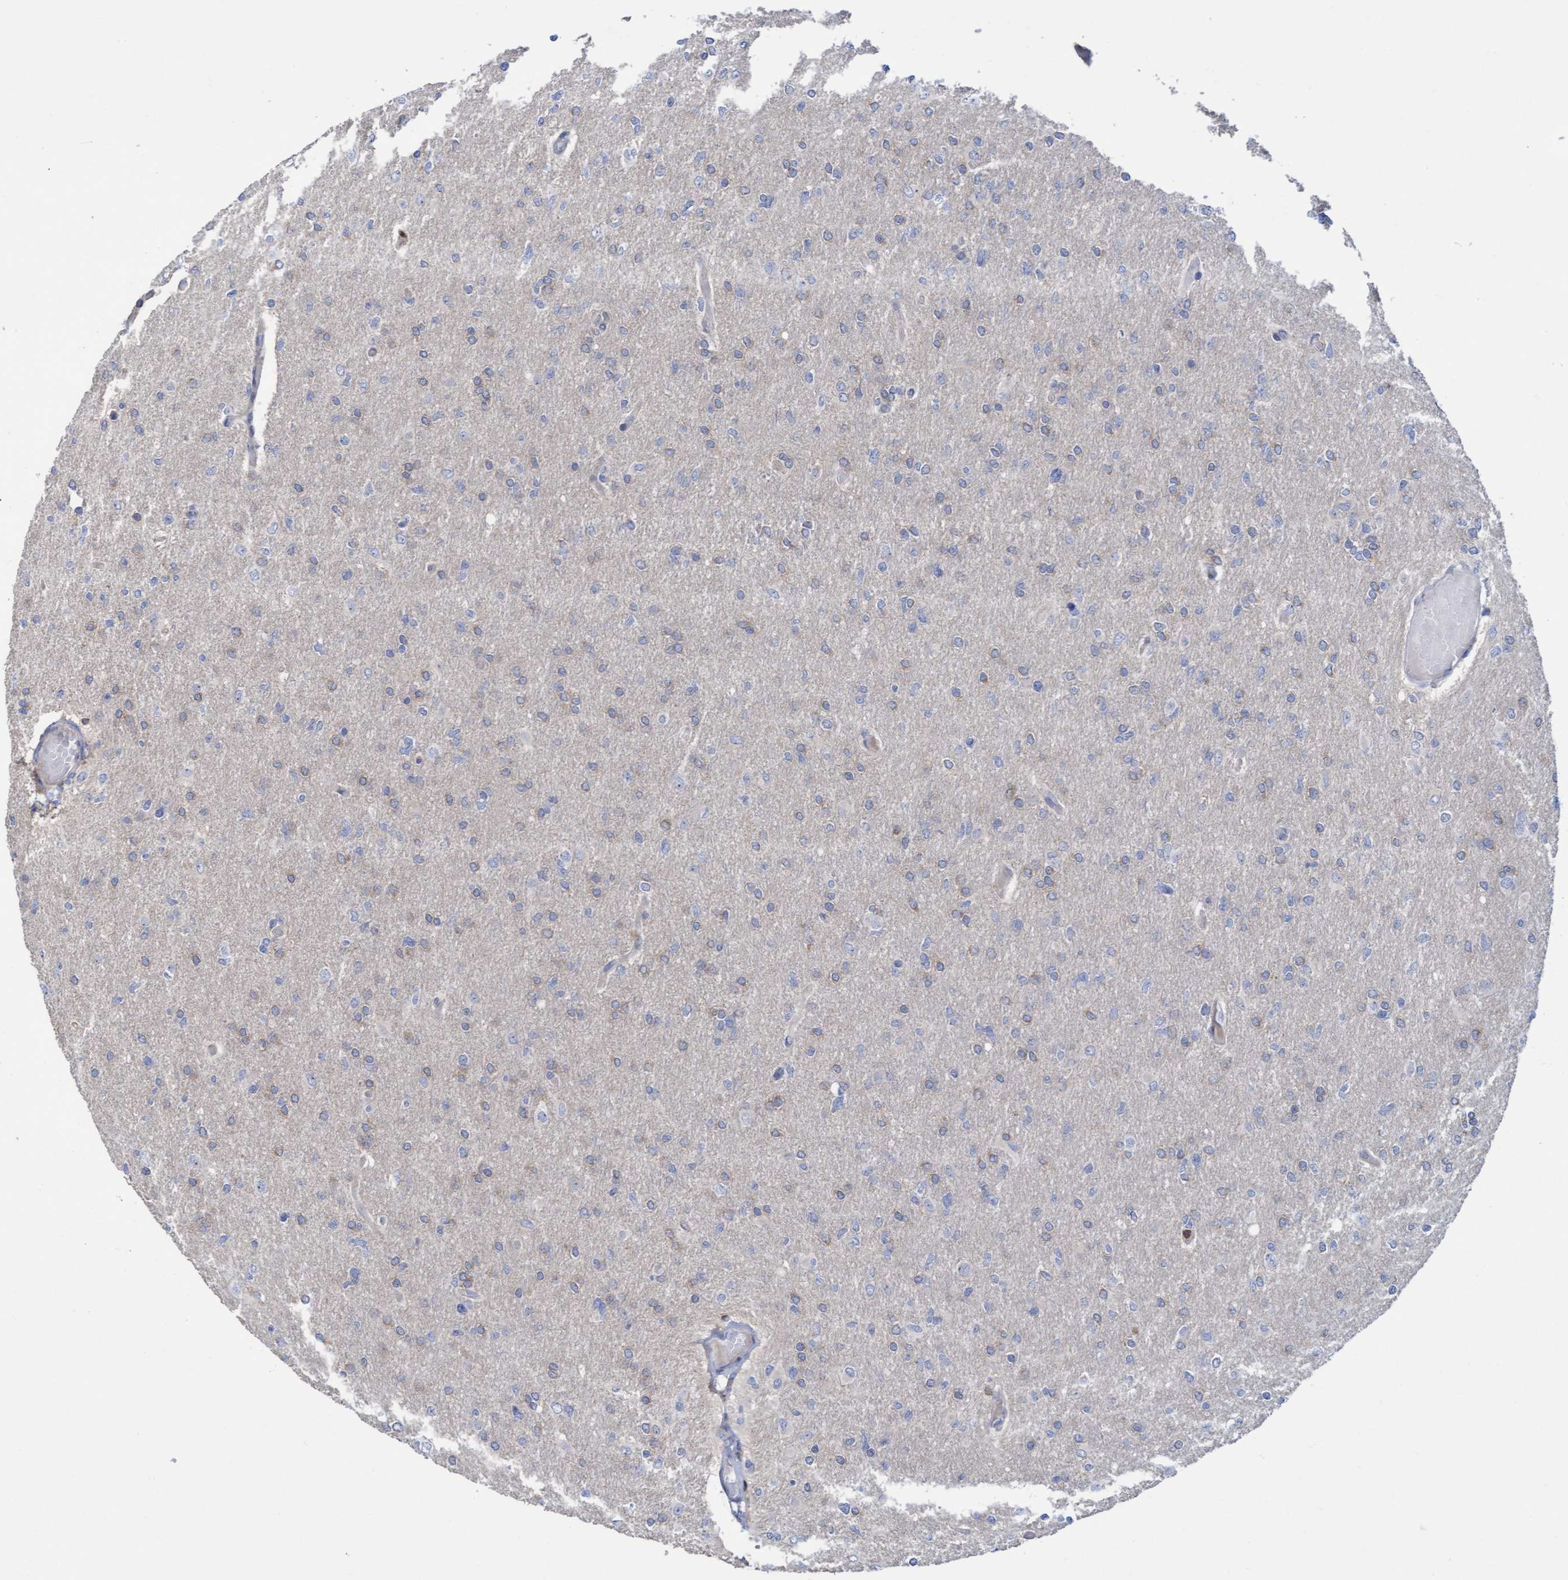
{"staining": {"intensity": "negative", "quantity": "none", "location": "none"}, "tissue": "glioma", "cell_type": "Tumor cells", "image_type": "cancer", "snomed": [{"axis": "morphology", "description": "Glioma, malignant, High grade"}, {"axis": "topography", "description": "Cerebral cortex"}], "caption": "IHC histopathology image of human malignant glioma (high-grade) stained for a protein (brown), which exhibits no staining in tumor cells. (DAB (3,3'-diaminobenzidine) immunohistochemistry with hematoxylin counter stain).", "gene": "FNBP1", "patient": {"sex": "female", "age": 36}}